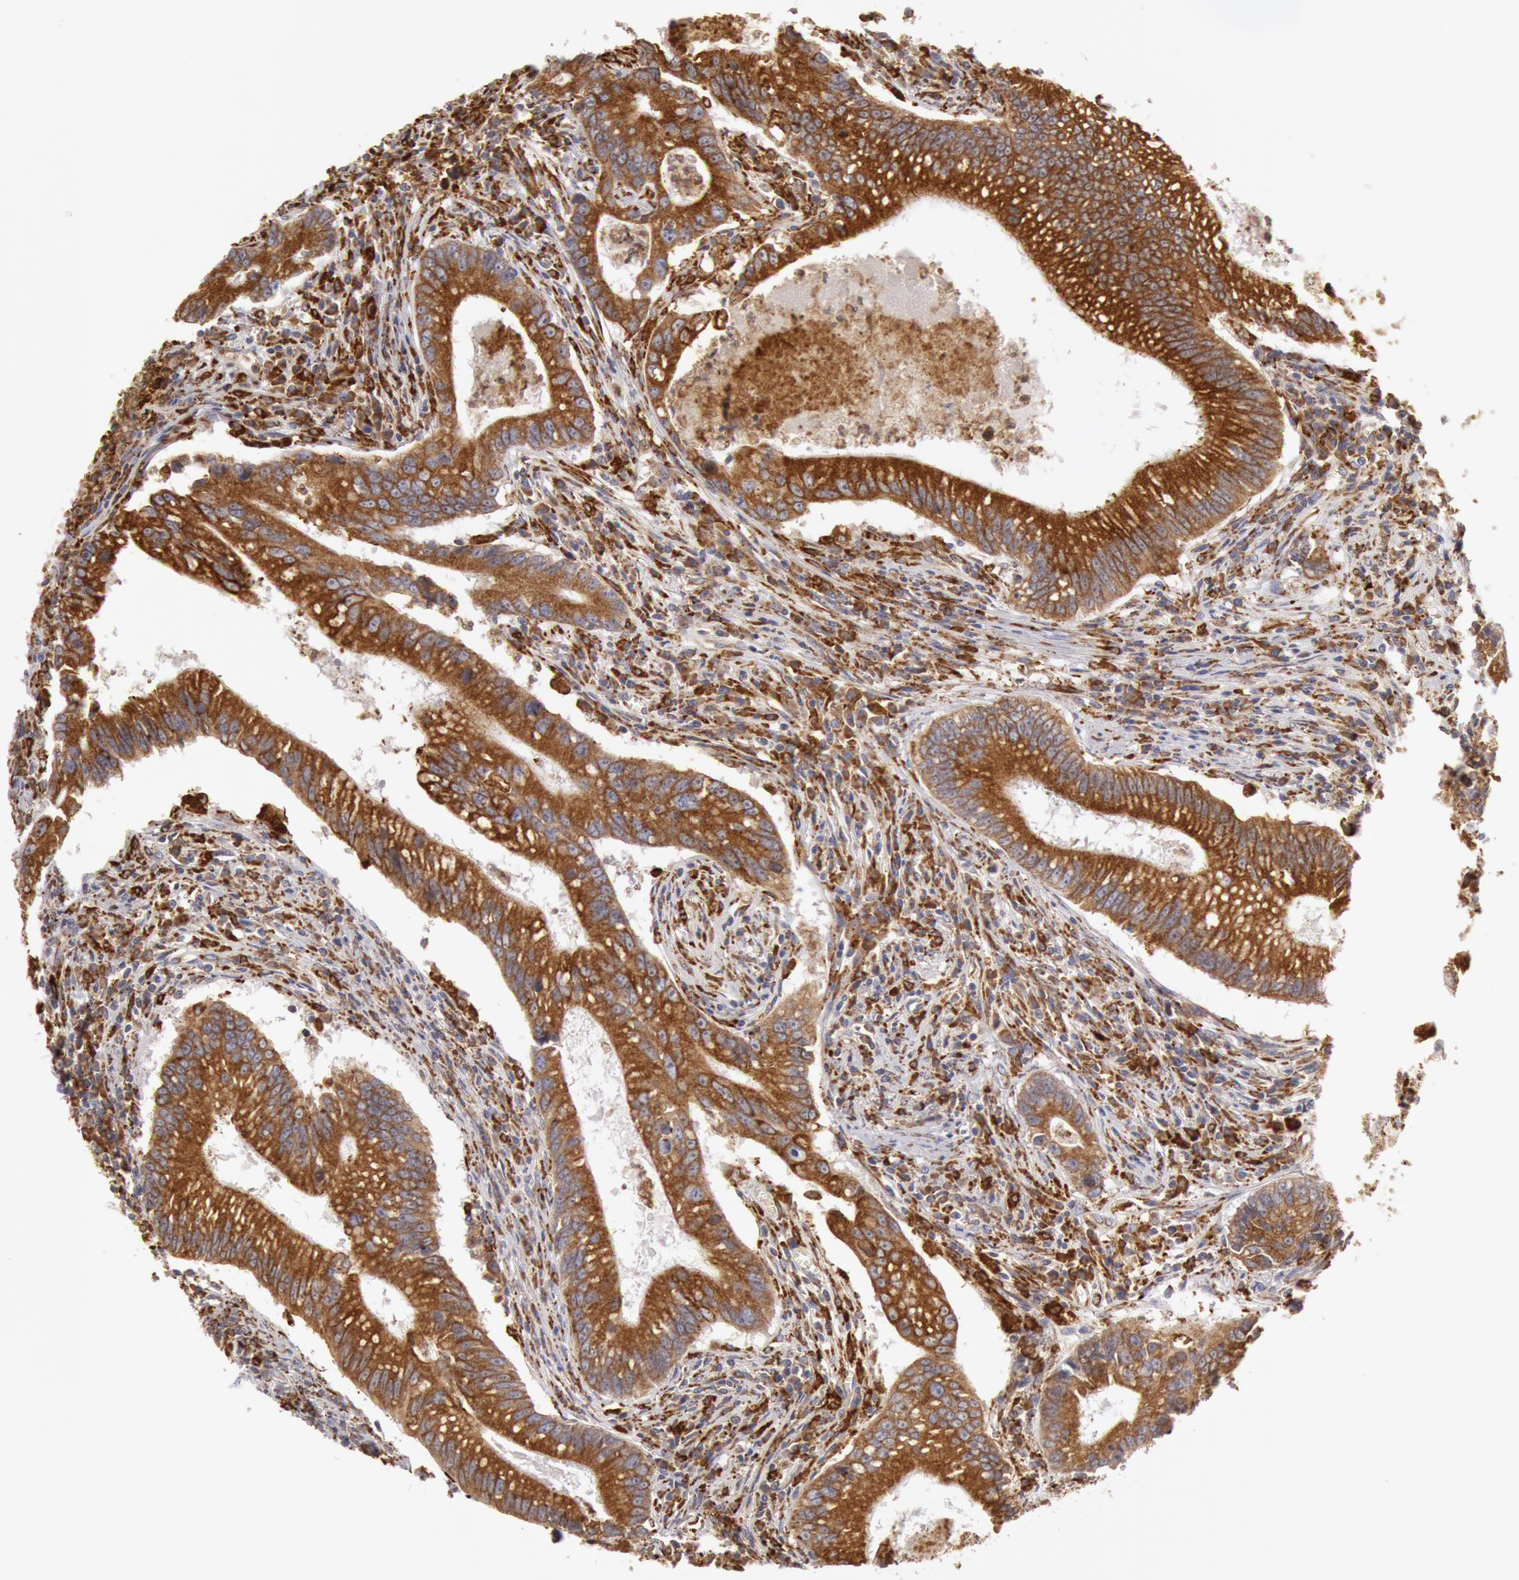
{"staining": {"intensity": "moderate", "quantity": ">75%", "location": "cytoplasmic/membranous"}, "tissue": "colorectal cancer", "cell_type": "Tumor cells", "image_type": "cancer", "snomed": [{"axis": "morphology", "description": "Adenocarcinoma, NOS"}, {"axis": "topography", "description": "Rectum"}], "caption": "Immunohistochemical staining of human adenocarcinoma (colorectal) exhibits medium levels of moderate cytoplasmic/membranous protein staining in about >75% of tumor cells. (Brightfield microscopy of DAB IHC at high magnification).", "gene": "ERP44", "patient": {"sex": "female", "age": 81}}